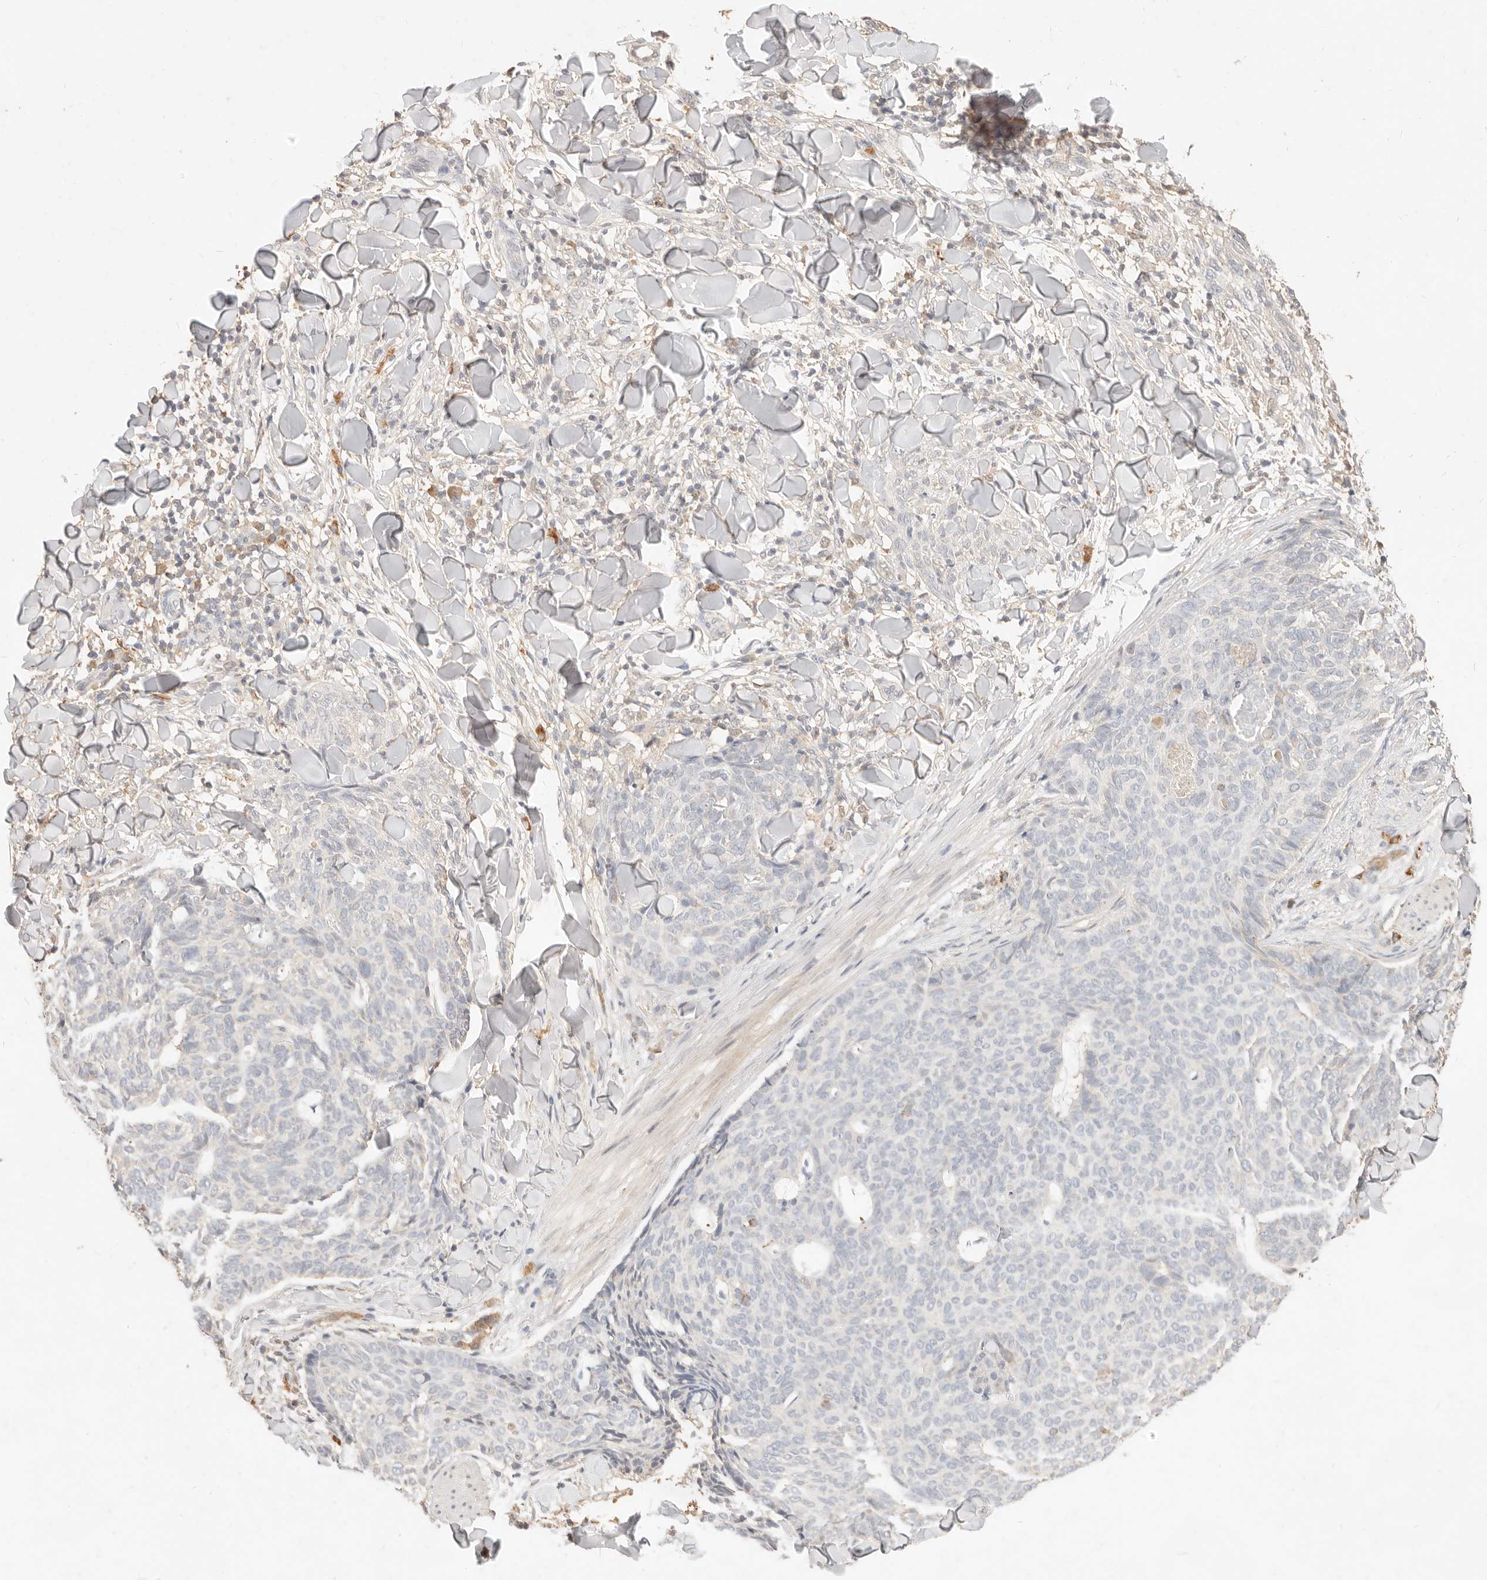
{"staining": {"intensity": "negative", "quantity": "none", "location": "none"}, "tissue": "skin cancer", "cell_type": "Tumor cells", "image_type": "cancer", "snomed": [{"axis": "morphology", "description": "Normal tissue, NOS"}, {"axis": "morphology", "description": "Basal cell carcinoma"}, {"axis": "topography", "description": "Skin"}], "caption": "High power microscopy image of an IHC photomicrograph of basal cell carcinoma (skin), revealing no significant positivity in tumor cells.", "gene": "TMTC2", "patient": {"sex": "male", "age": 50}}